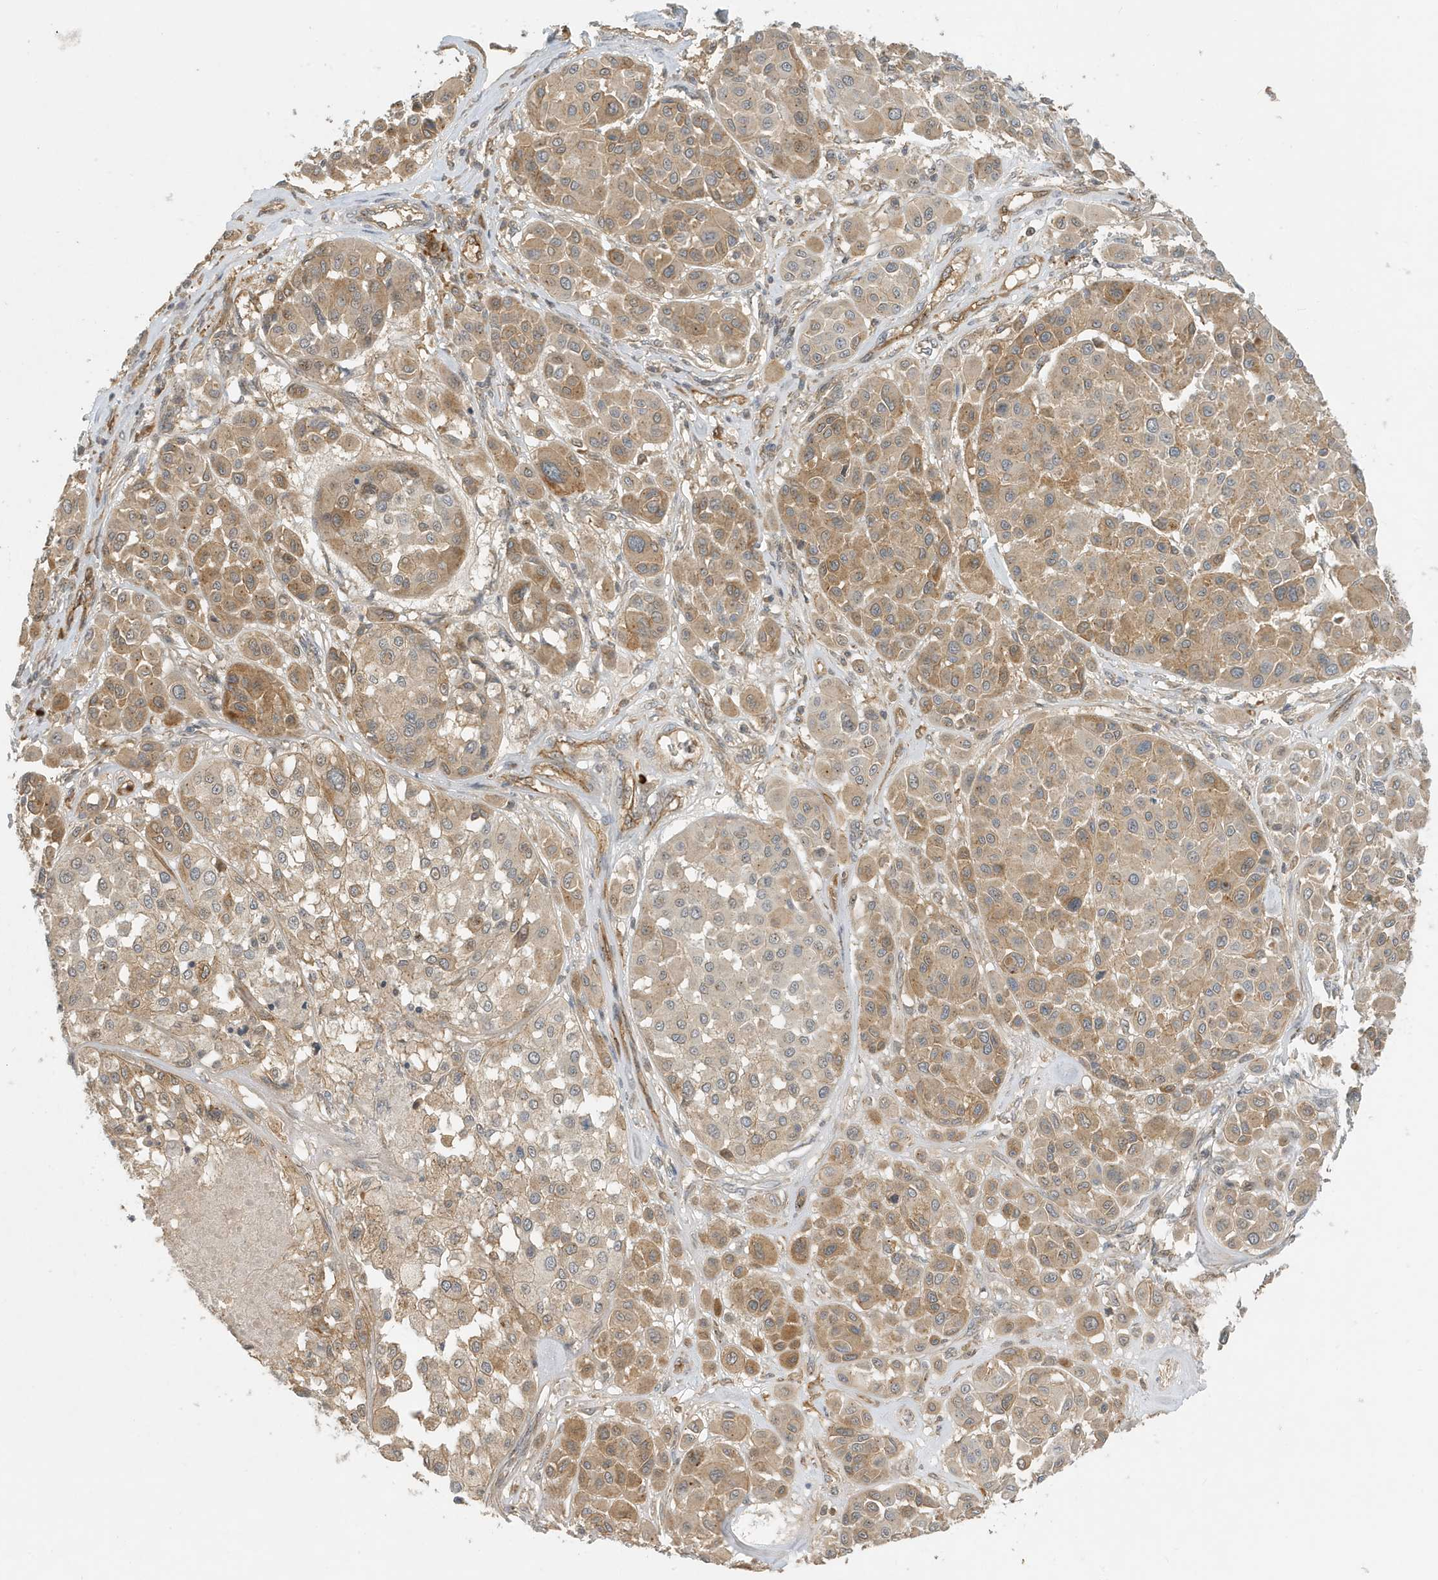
{"staining": {"intensity": "weak", "quantity": ">75%", "location": "cytoplasmic/membranous"}, "tissue": "melanoma", "cell_type": "Tumor cells", "image_type": "cancer", "snomed": [{"axis": "morphology", "description": "Malignant melanoma, Metastatic site"}, {"axis": "topography", "description": "Soft tissue"}], "caption": "Immunohistochemical staining of melanoma reveals low levels of weak cytoplasmic/membranous expression in about >75% of tumor cells.", "gene": "FYCO1", "patient": {"sex": "male", "age": 41}}